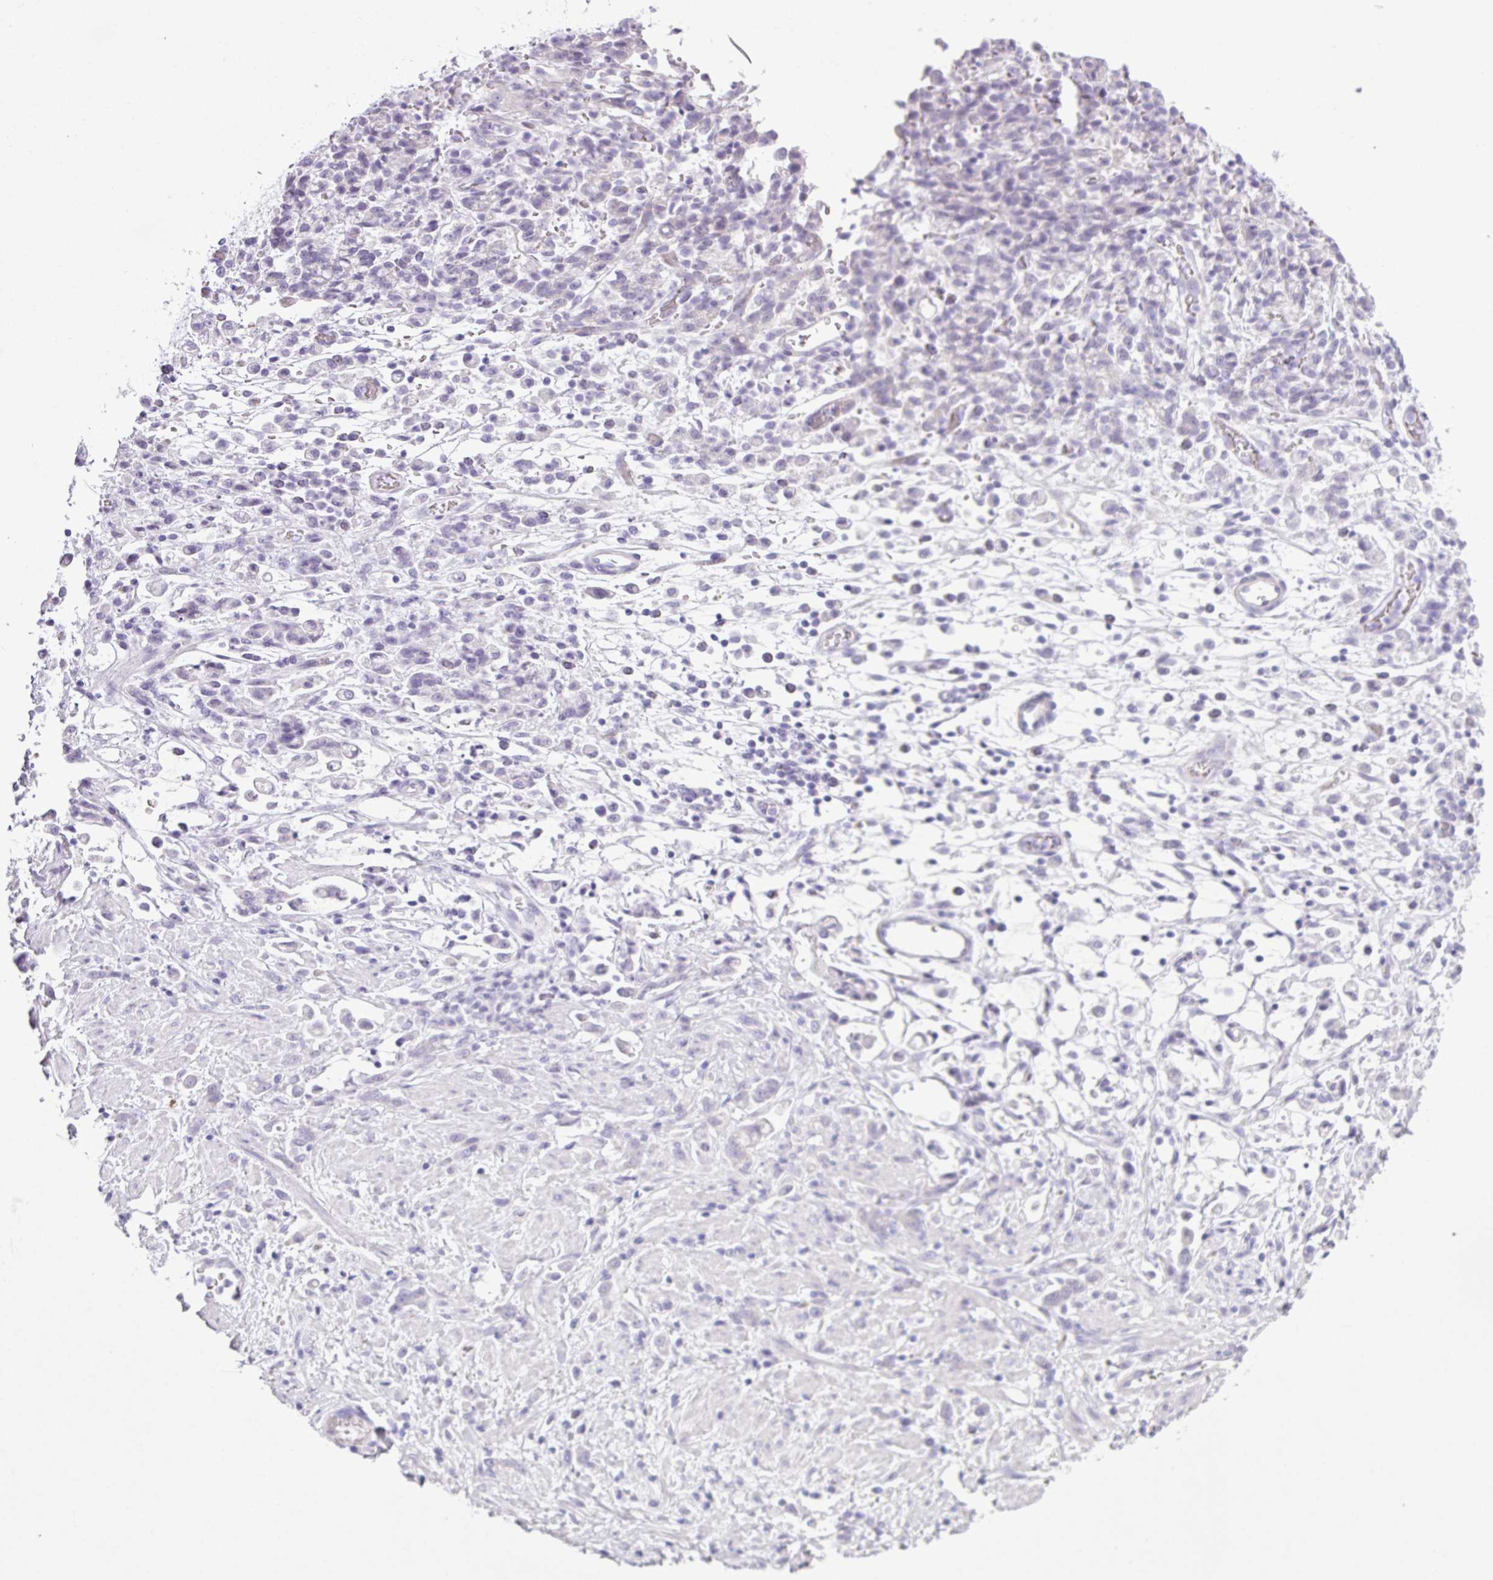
{"staining": {"intensity": "negative", "quantity": "none", "location": "none"}, "tissue": "stomach cancer", "cell_type": "Tumor cells", "image_type": "cancer", "snomed": [{"axis": "morphology", "description": "Adenocarcinoma, NOS"}, {"axis": "topography", "description": "Stomach"}], "caption": "Immunohistochemistry (IHC) histopathology image of neoplastic tissue: stomach cancer (adenocarcinoma) stained with DAB (3,3'-diaminobenzidine) shows no significant protein expression in tumor cells.", "gene": "CDH16", "patient": {"sex": "female", "age": 60}}